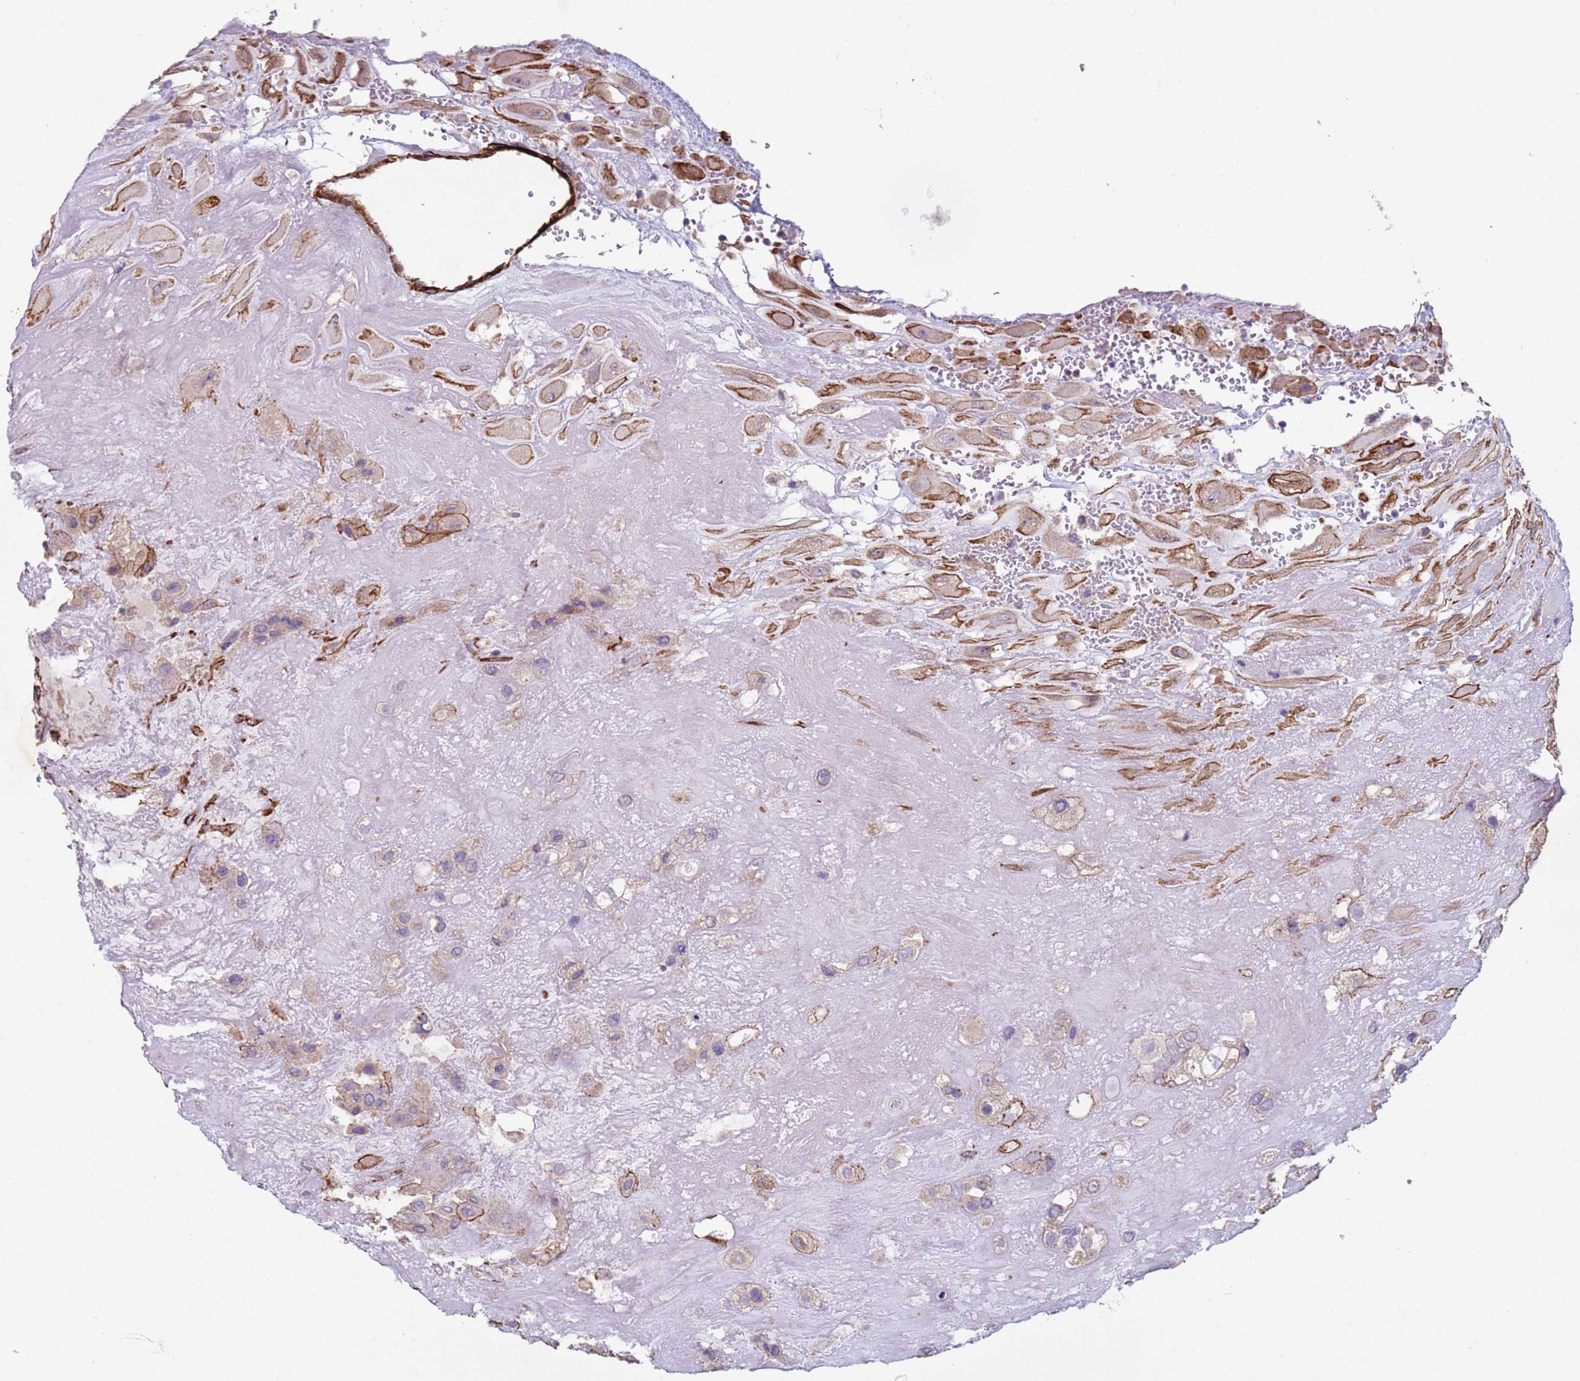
{"staining": {"intensity": "moderate", "quantity": "25%-75%", "location": "cytoplasmic/membranous"}, "tissue": "placenta", "cell_type": "Decidual cells", "image_type": "normal", "snomed": [{"axis": "morphology", "description": "Normal tissue, NOS"}, {"axis": "topography", "description": "Placenta"}], "caption": "Protein staining by IHC displays moderate cytoplasmic/membranous staining in about 25%-75% of decidual cells in unremarkable placenta. The staining was performed using DAB (3,3'-diaminobenzidine) to visualize the protein expression in brown, while the nuclei were stained in blue with hematoxylin (Magnification: 20x).", "gene": "GASK1A", "patient": {"sex": "female", "age": 32}}